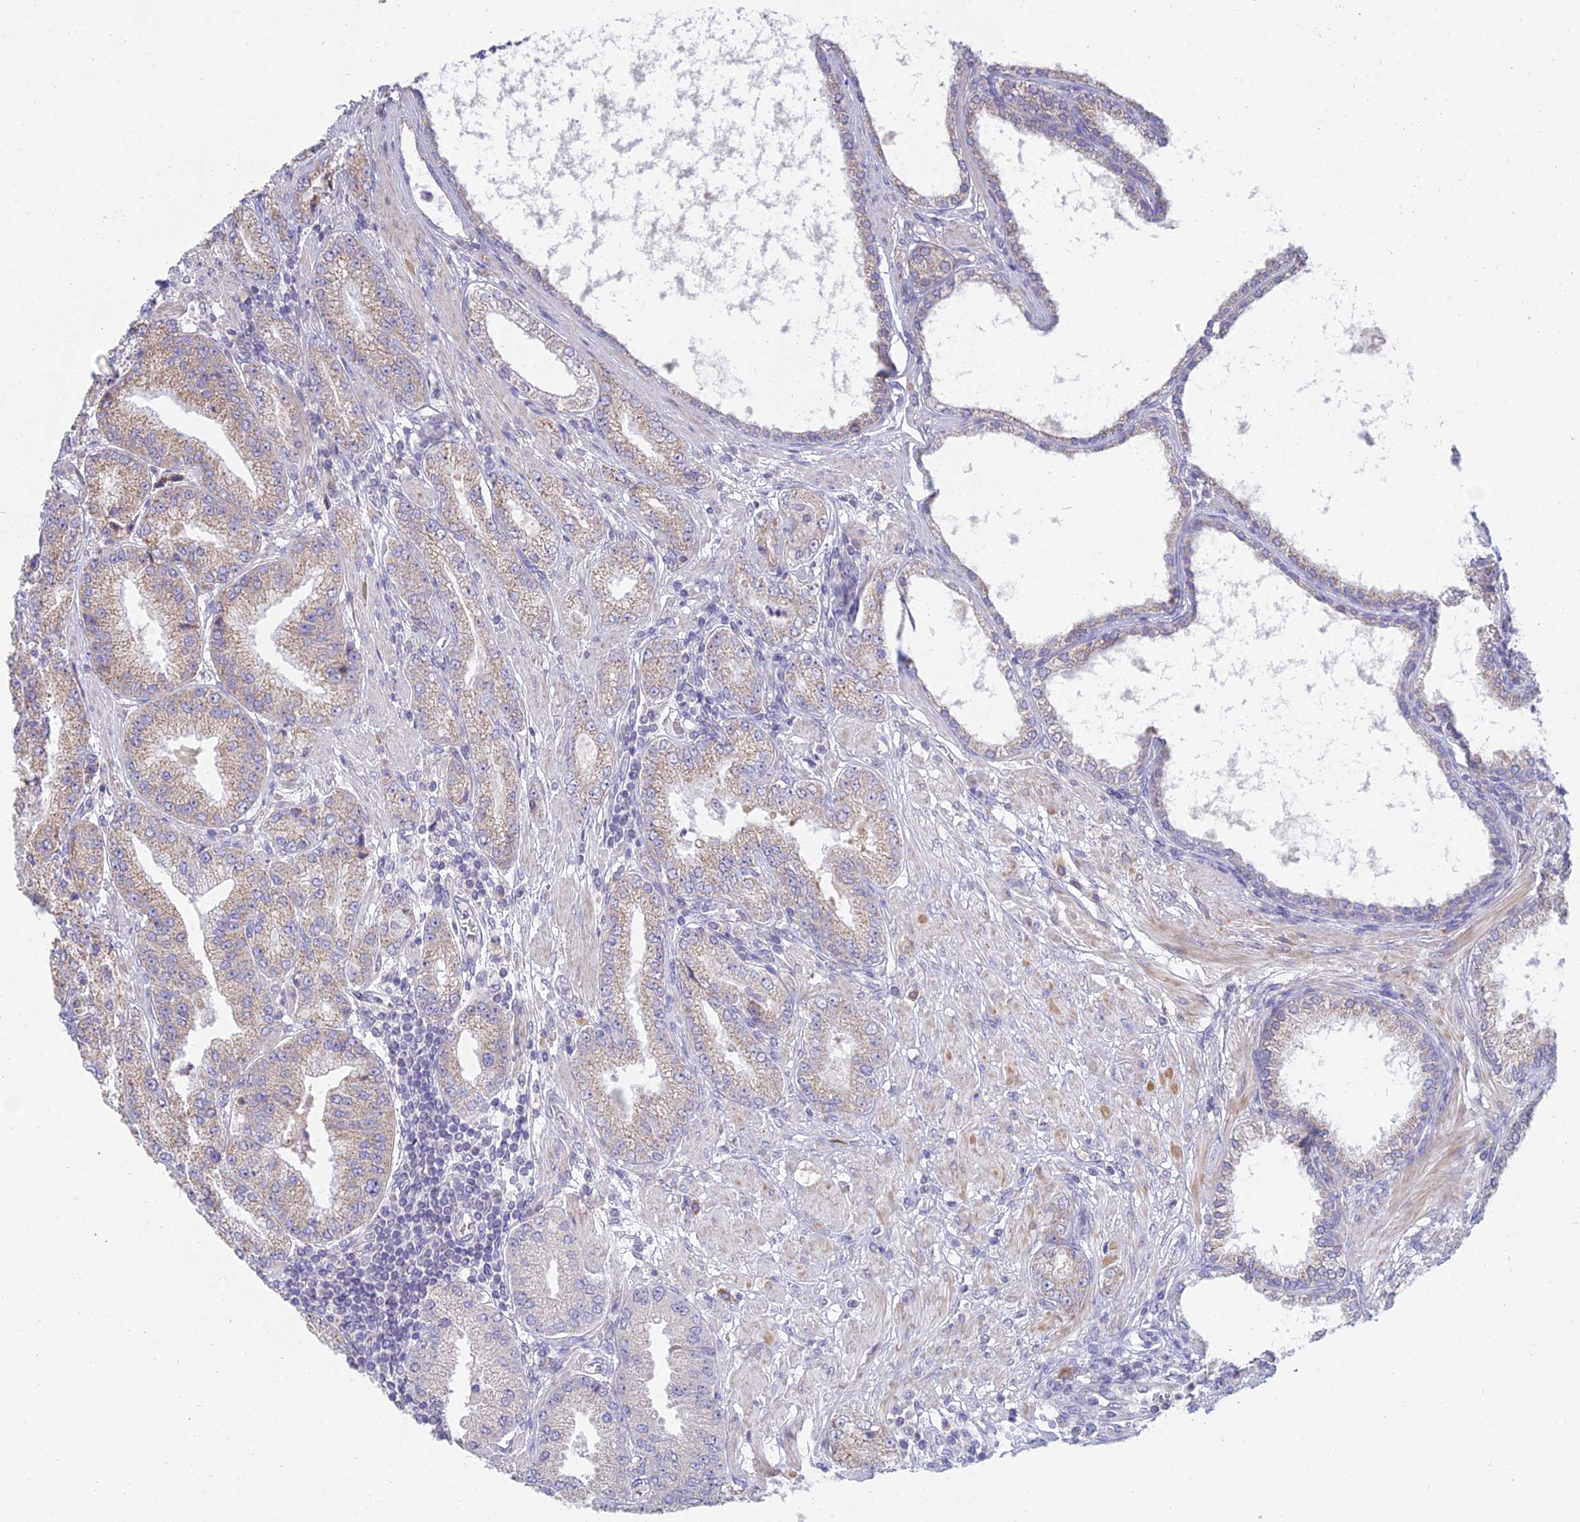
{"staining": {"intensity": "weak", "quantity": "25%-75%", "location": "cytoplasmic/membranous"}, "tissue": "prostate cancer", "cell_type": "Tumor cells", "image_type": "cancer", "snomed": [{"axis": "morphology", "description": "Adenocarcinoma, High grade"}, {"axis": "topography", "description": "Prostate"}], "caption": "Prostate cancer tissue reveals weak cytoplasmic/membranous expression in approximately 25%-75% of tumor cells", "gene": "CFAP206", "patient": {"sex": "male", "age": 71}}